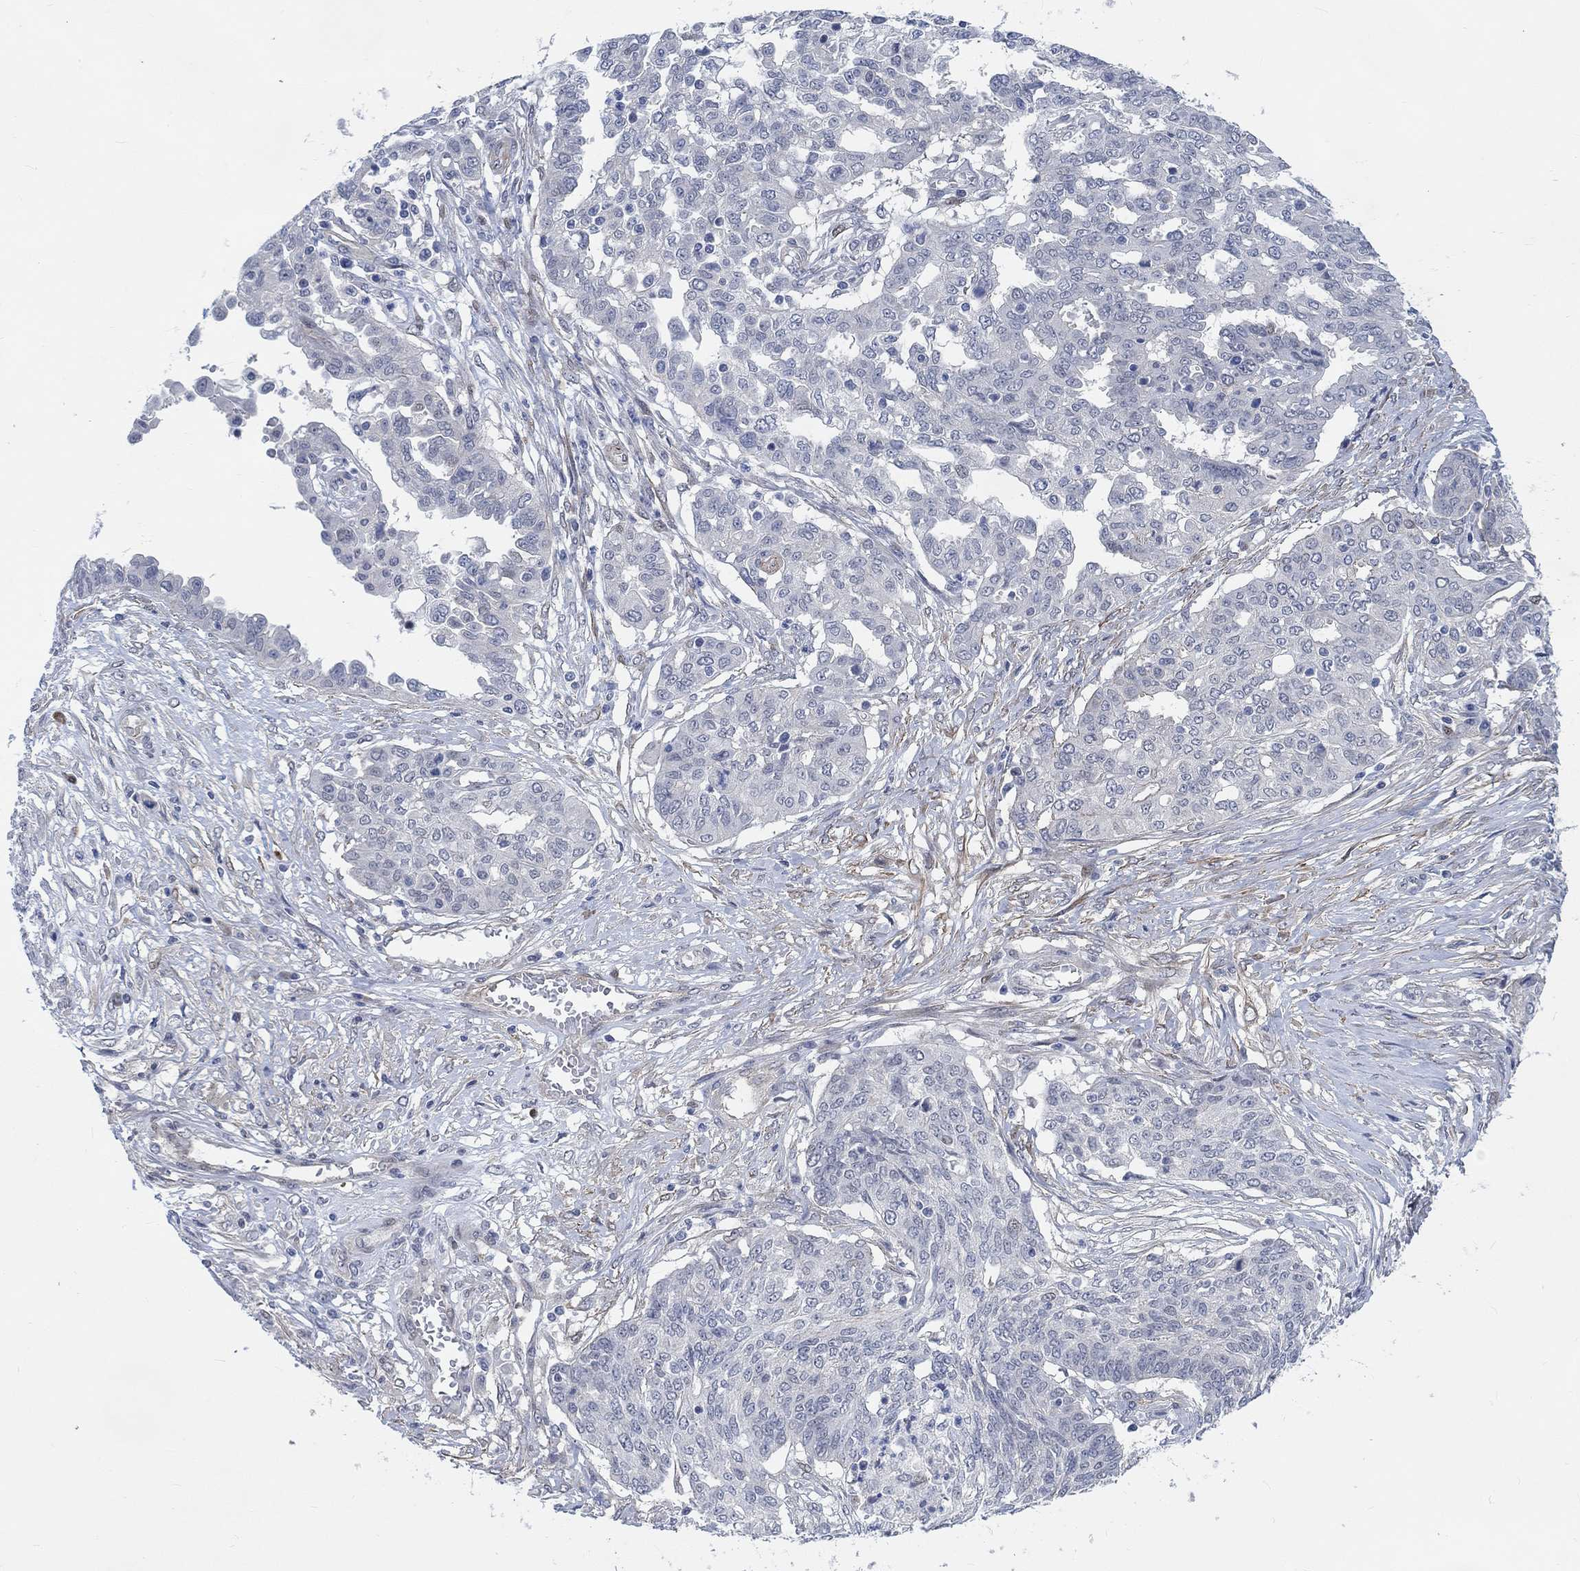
{"staining": {"intensity": "negative", "quantity": "none", "location": "none"}, "tissue": "ovarian cancer", "cell_type": "Tumor cells", "image_type": "cancer", "snomed": [{"axis": "morphology", "description": "Cystadenocarcinoma, serous, NOS"}, {"axis": "topography", "description": "Ovary"}], "caption": "IHC of human ovarian cancer shows no expression in tumor cells.", "gene": "KCNH8", "patient": {"sex": "female", "age": 67}}